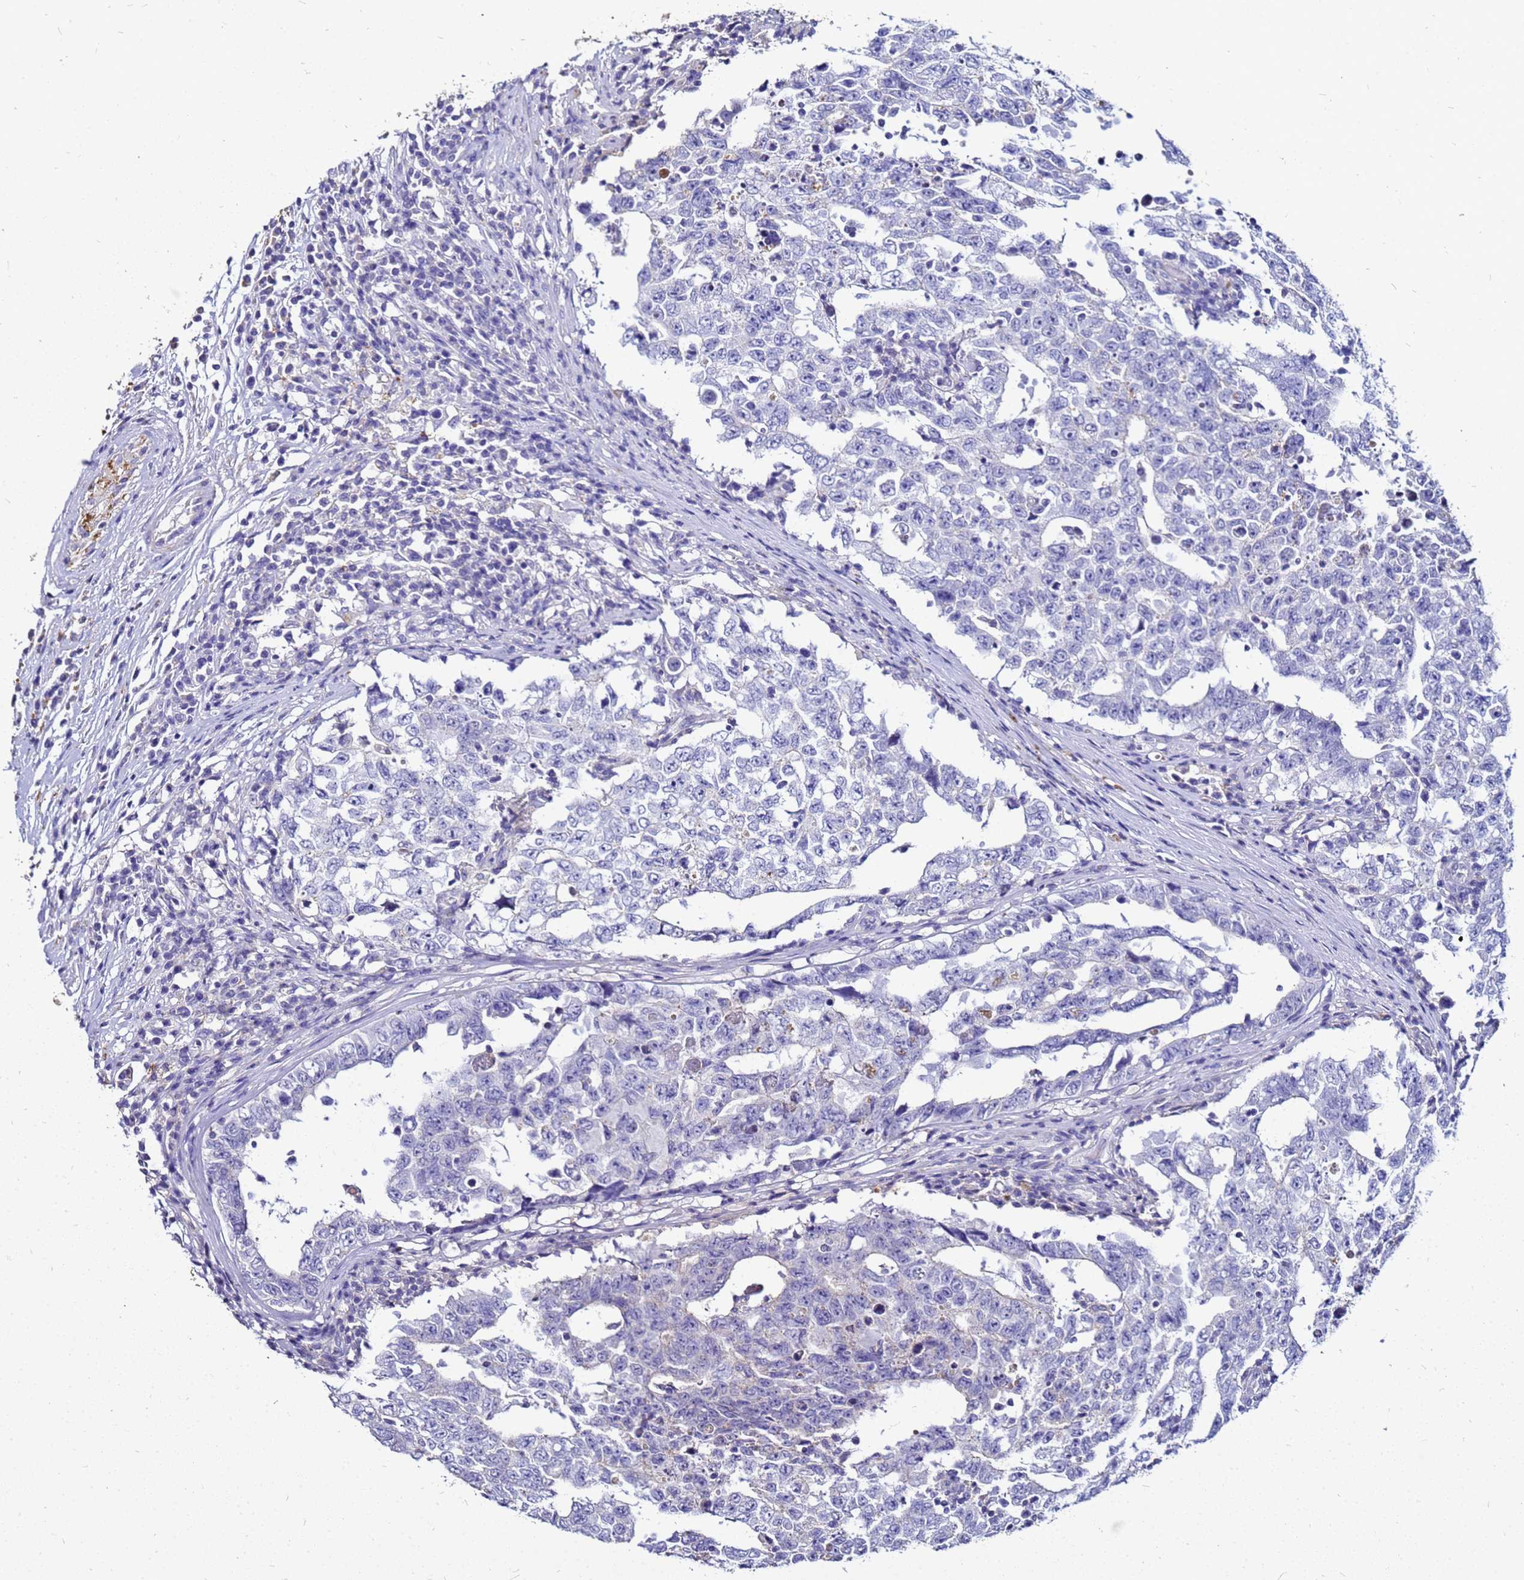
{"staining": {"intensity": "negative", "quantity": "none", "location": "none"}, "tissue": "testis cancer", "cell_type": "Tumor cells", "image_type": "cancer", "snomed": [{"axis": "morphology", "description": "Carcinoma, Embryonal, NOS"}, {"axis": "topography", "description": "Testis"}], "caption": "A histopathology image of testis cancer (embryonal carcinoma) stained for a protein reveals no brown staining in tumor cells. (IHC, brightfield microscopy, high magnification).", "gene": "S100A2", "patient": {"sex": "male", "age": 26}}